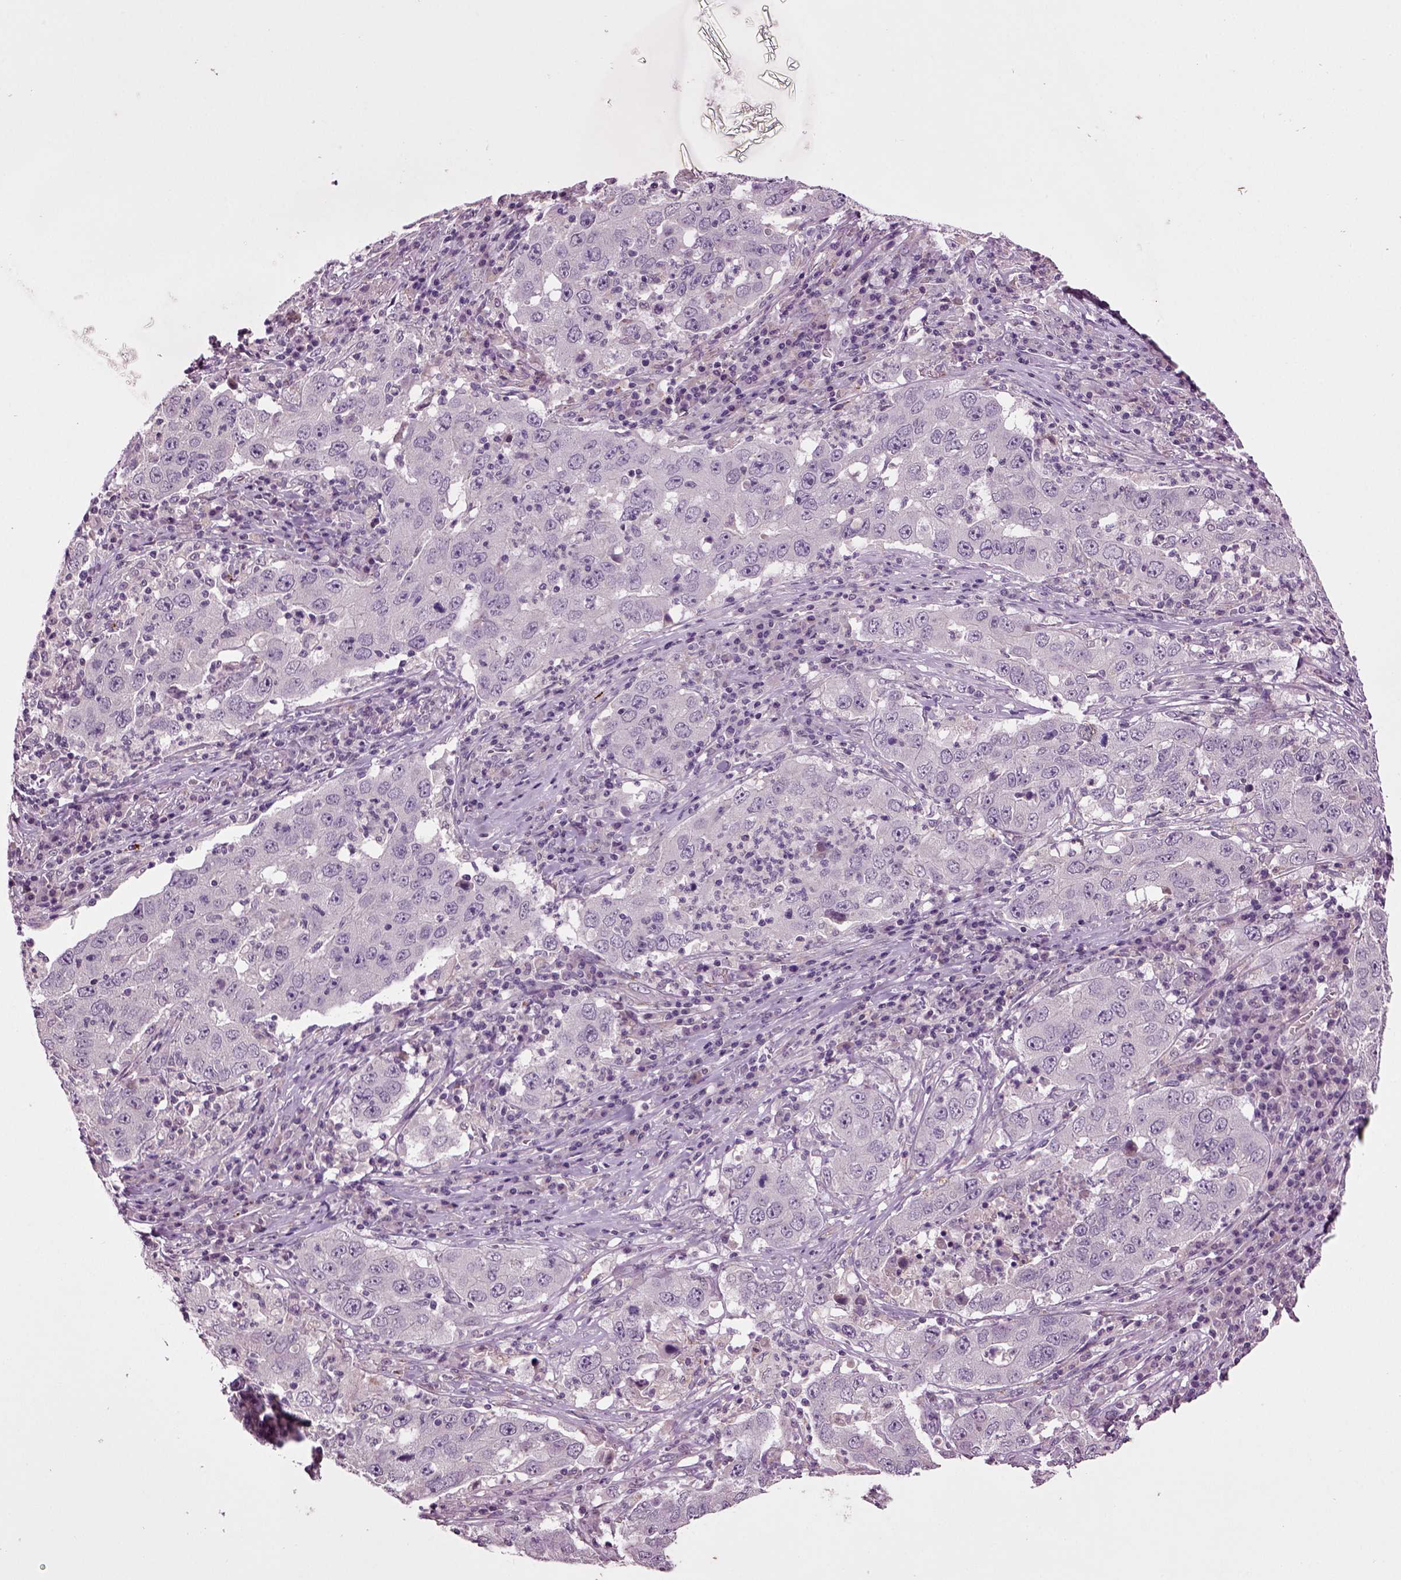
{"staining": {"intensity": "negative", "quantity": "none", "location": "none"}, "tissue": "lung cancer", "cell_type": "Tumor cells", "image_type": "cancer", "snomed": [{"axis": "morphology", "description": "Adenocarcinoma, NOS"}, {"axis": "topography", "description": "Lung"}], "caption": "The IHC image has no significant positivity in tumor cells of lung cancer (adenocarcinoma) tissue.", "gene": "SLC17A6", "patient": {"sex": "male", "age": 73}}